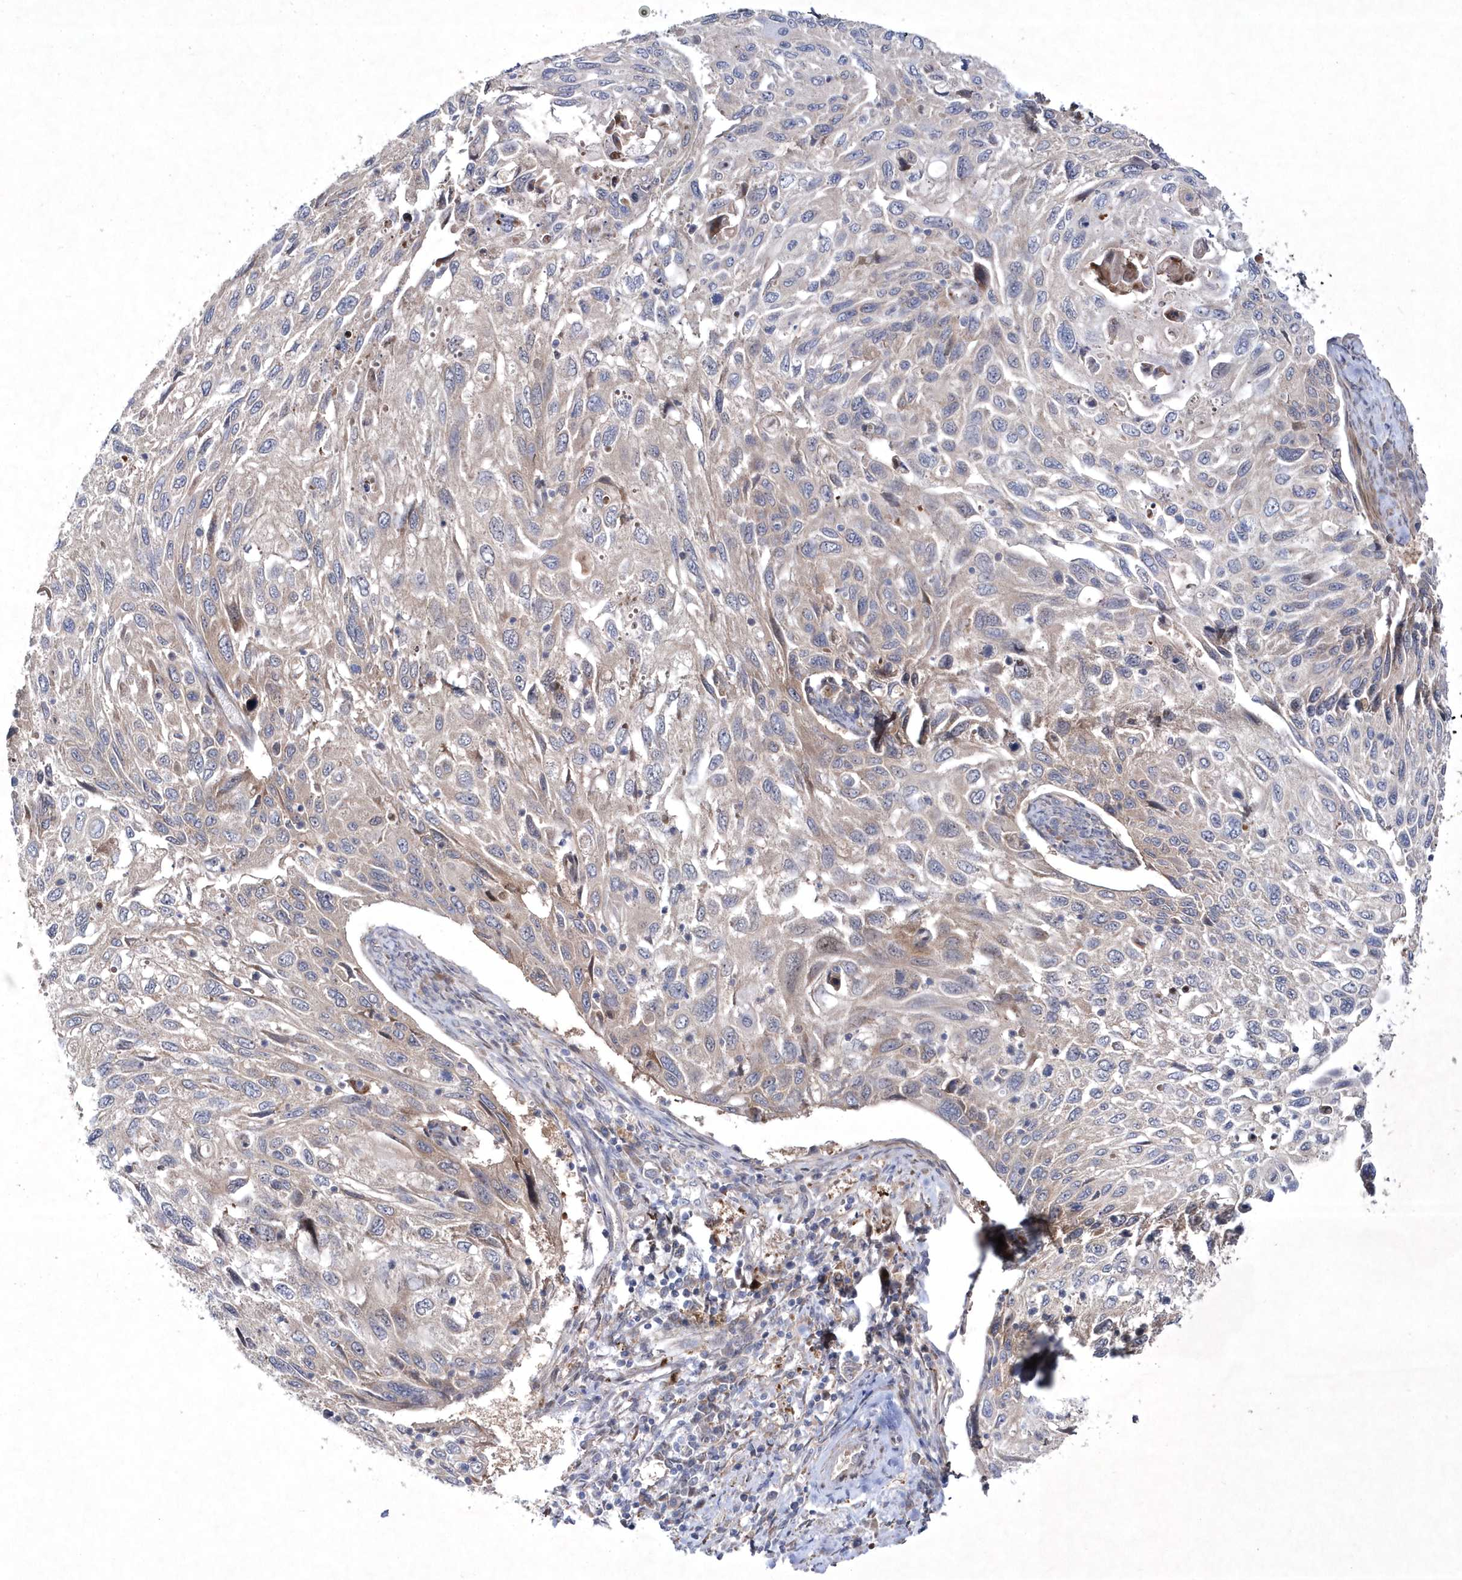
{"staining": {"intensity": "negative", "quantity": "none", "location": "none"}, "tissue": "cervical cancer", "cell_type": "Tumor cells", "image_type": "cancer", "snomed": [{"axis": "morphology", "description": "Squamous cell carcinoma, NOS"}, {"axis": "topography", "description": "Cervix"}], "caption": "Immunohistochemistry (IHC) of squamous cell carcinoma (cervical) demonstrates no positivity in tumor cells.", "gene": "DSPP", "patient": {"sex": "female", "age": 70}}